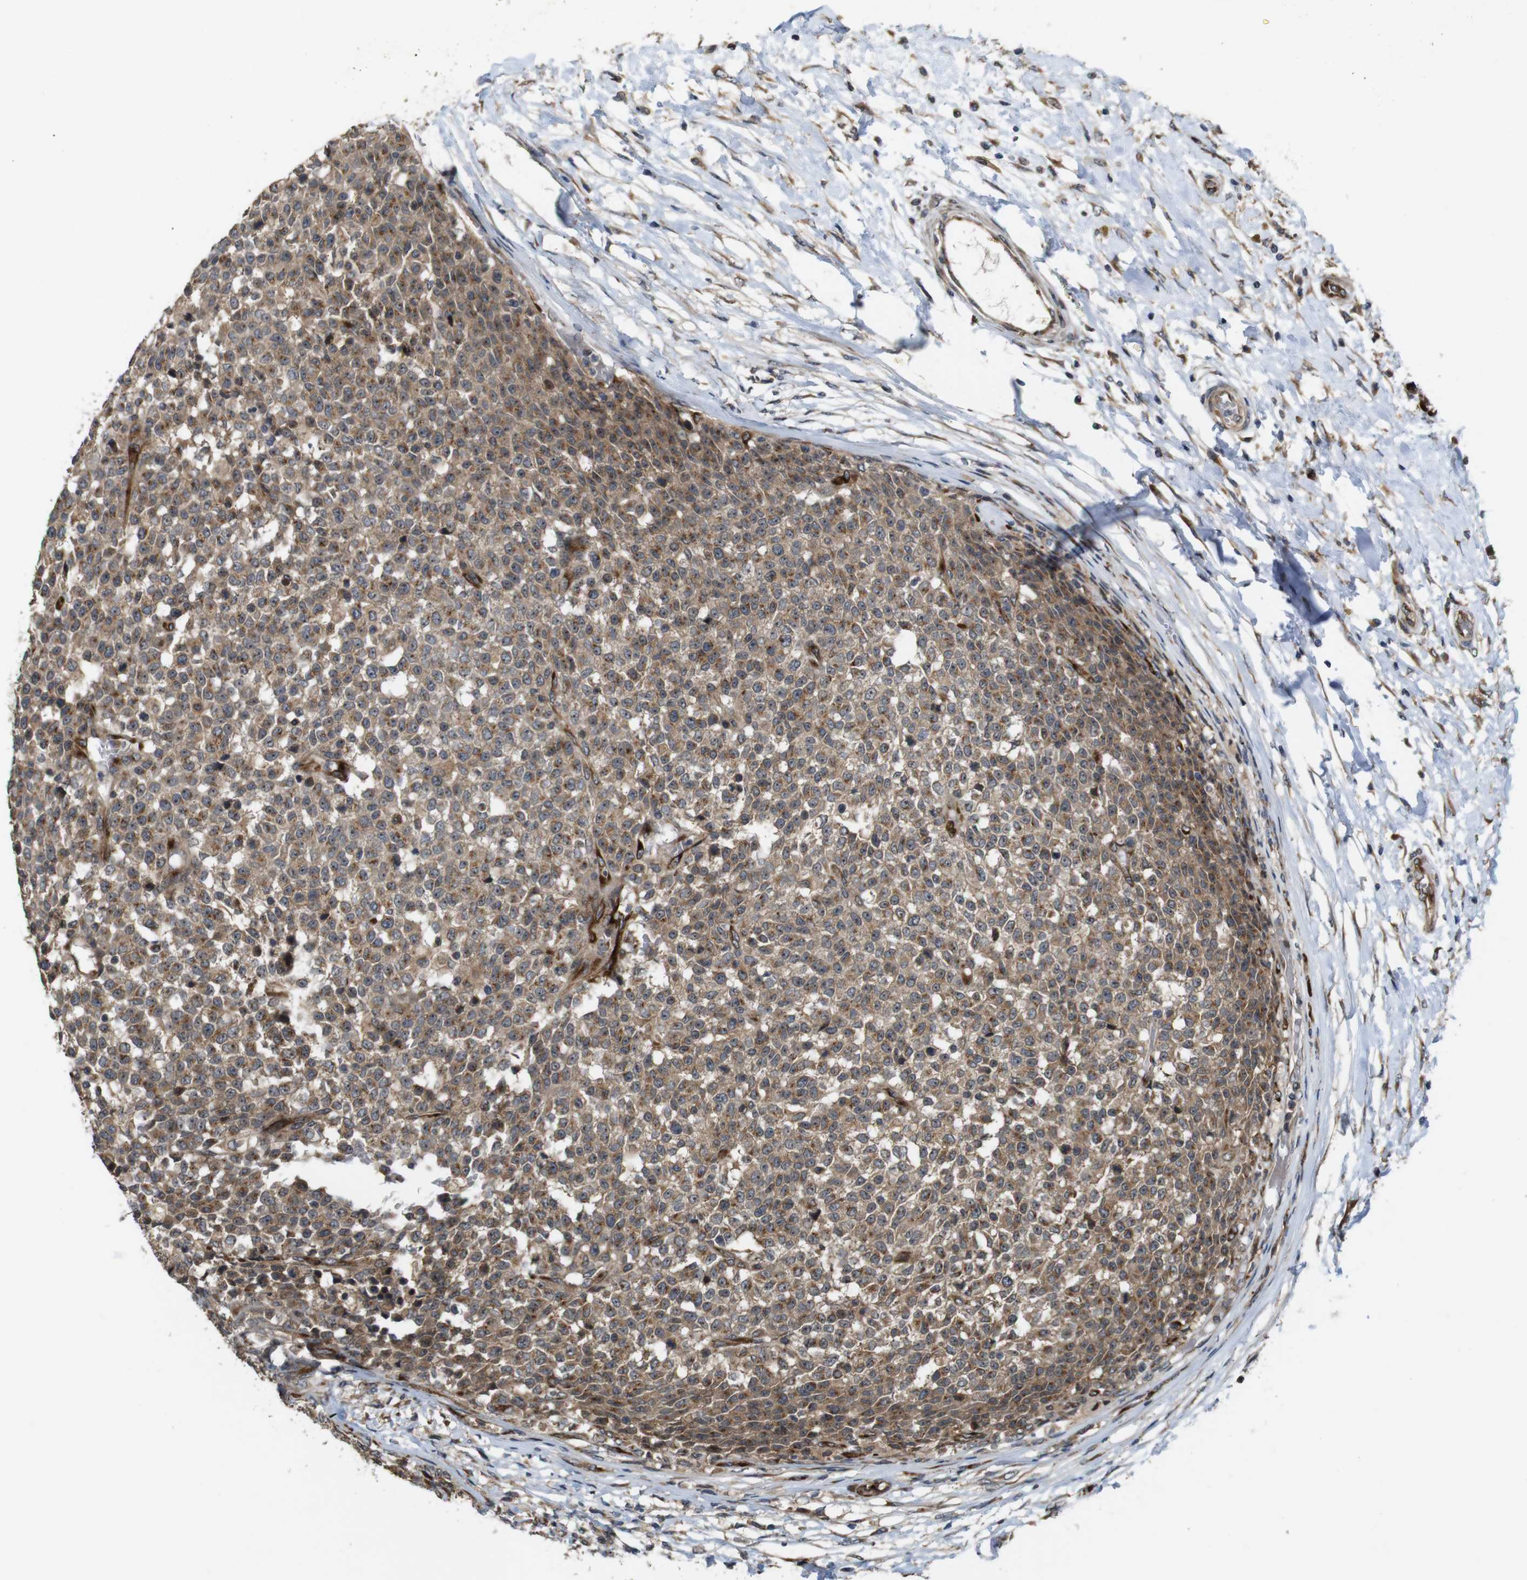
{"staining": {"intensity": "moderate", "quantity": ">75%", "location": "cytoplasmic/membranous"}, "tissue": "testis cancer", "cell_type": "Tumor cells", "image_type": "cancer", "snomed": [{"axis": "morphology", "description": "Seminoma, NOS"}, {"axis": "topography", "description": "Testis"}], "caption": "Seminoma (testis) was stained to show a protein in brown. There is medium levels of moderate cytoplasmic/membranous expression in approximately >75% of tumor cells. (Stains: DAB (3,3'-diaminobenzidine) in brown, nuclei in blue, Microscopy: brightfield microscopy at high magnification).", "gene": "EFCAB14", "patient": {"sex": "male", "age": 59}}